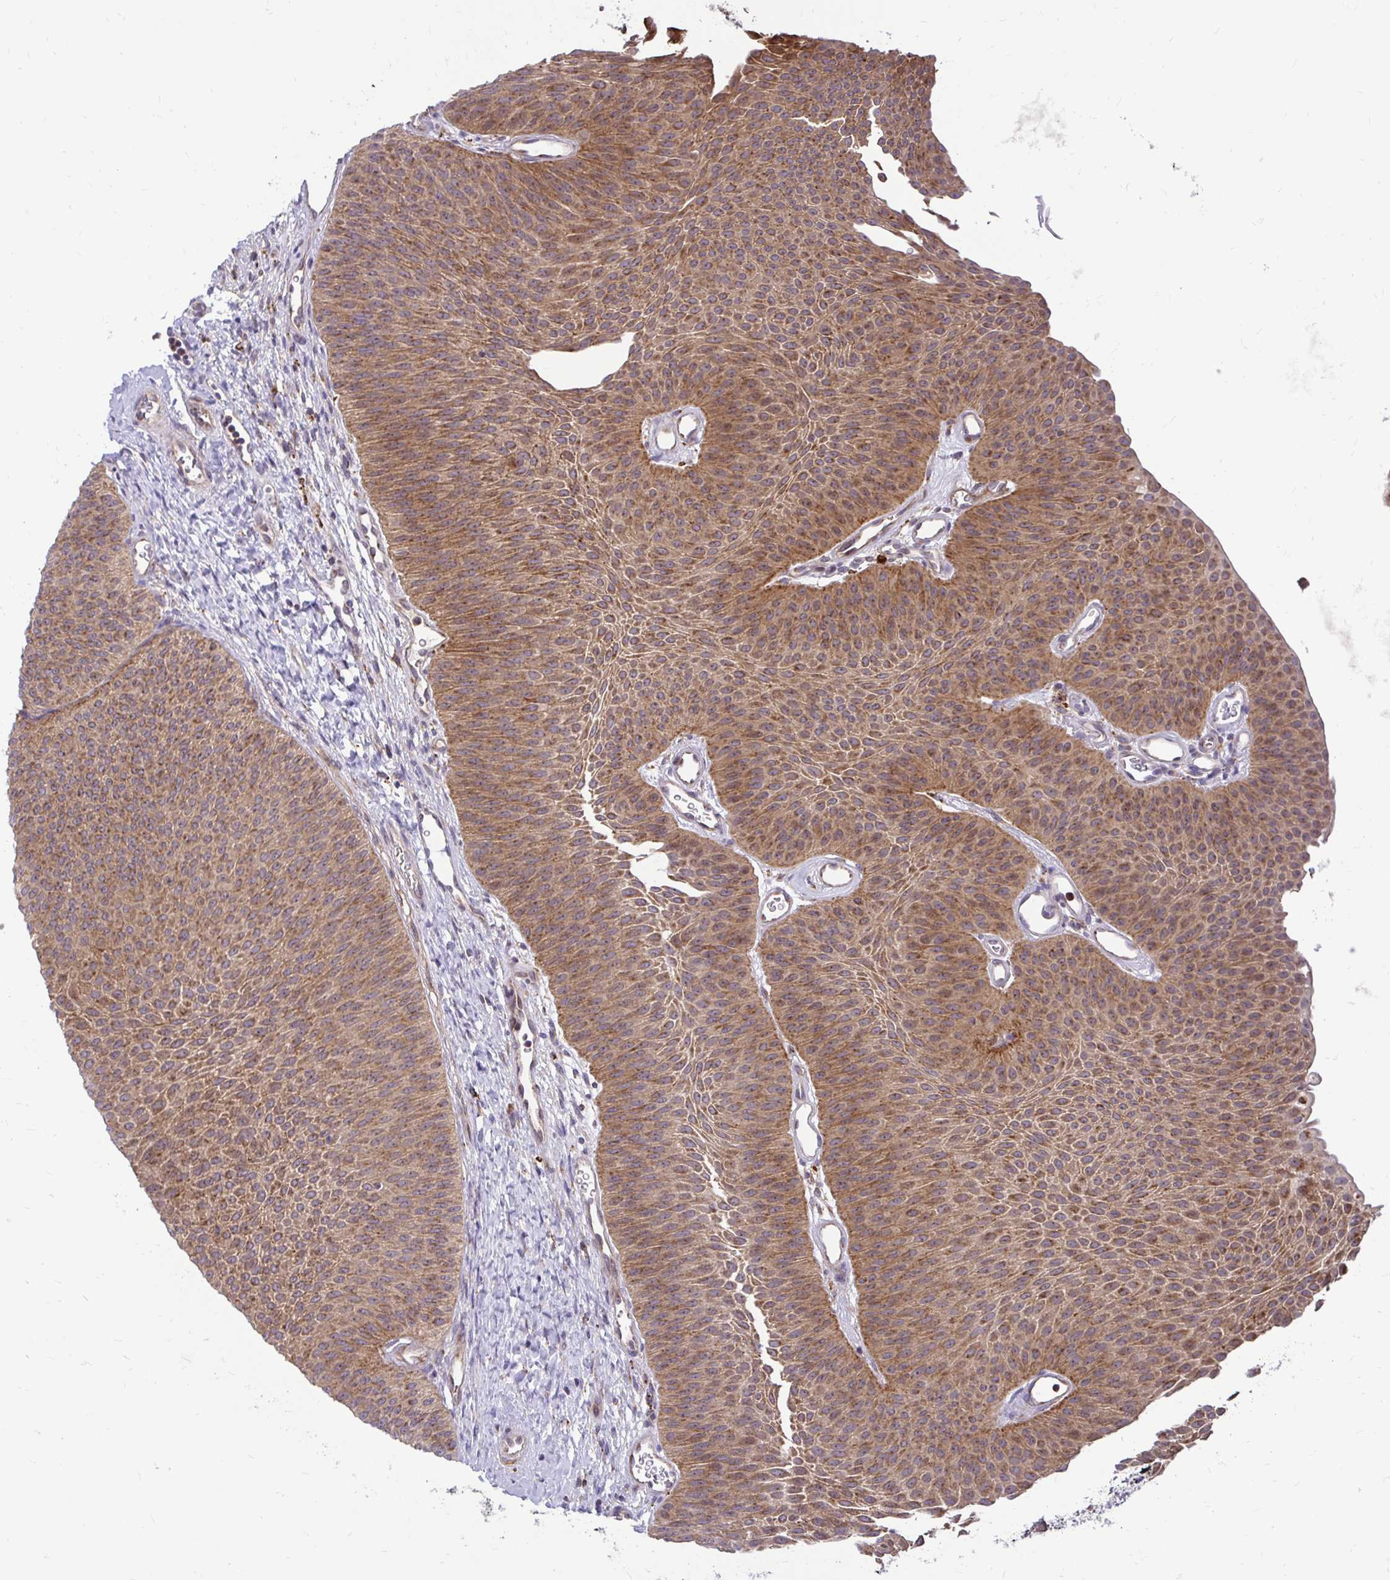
{"staining": {"intensity": "moderate", "quantity": ">75%", "location": "cytoplasmic/membranous"}, "tissue": "urothelial cancer", "cell_type": "Tumor cells", "image_type": "cancer", "snomed": [{"axis": "morphology", "description": "Urothelial carcinoma, Low grade"}, {"axis": "topography", "description": "Urinary bladder"}], "caption": "Immunohistochemistry micrograph of neoplastic tissue: human urothelial cancer stained using immunohistochemistry (IHC) demonstrates medium levels of moderate protein expression localized specifically in the cytoplasmic/membranous of tumor cells, appearing as a cytoplasmic/membranous brown color.", "gene": "VTI1B", "patient": {"sex": "female", "age": 60}}